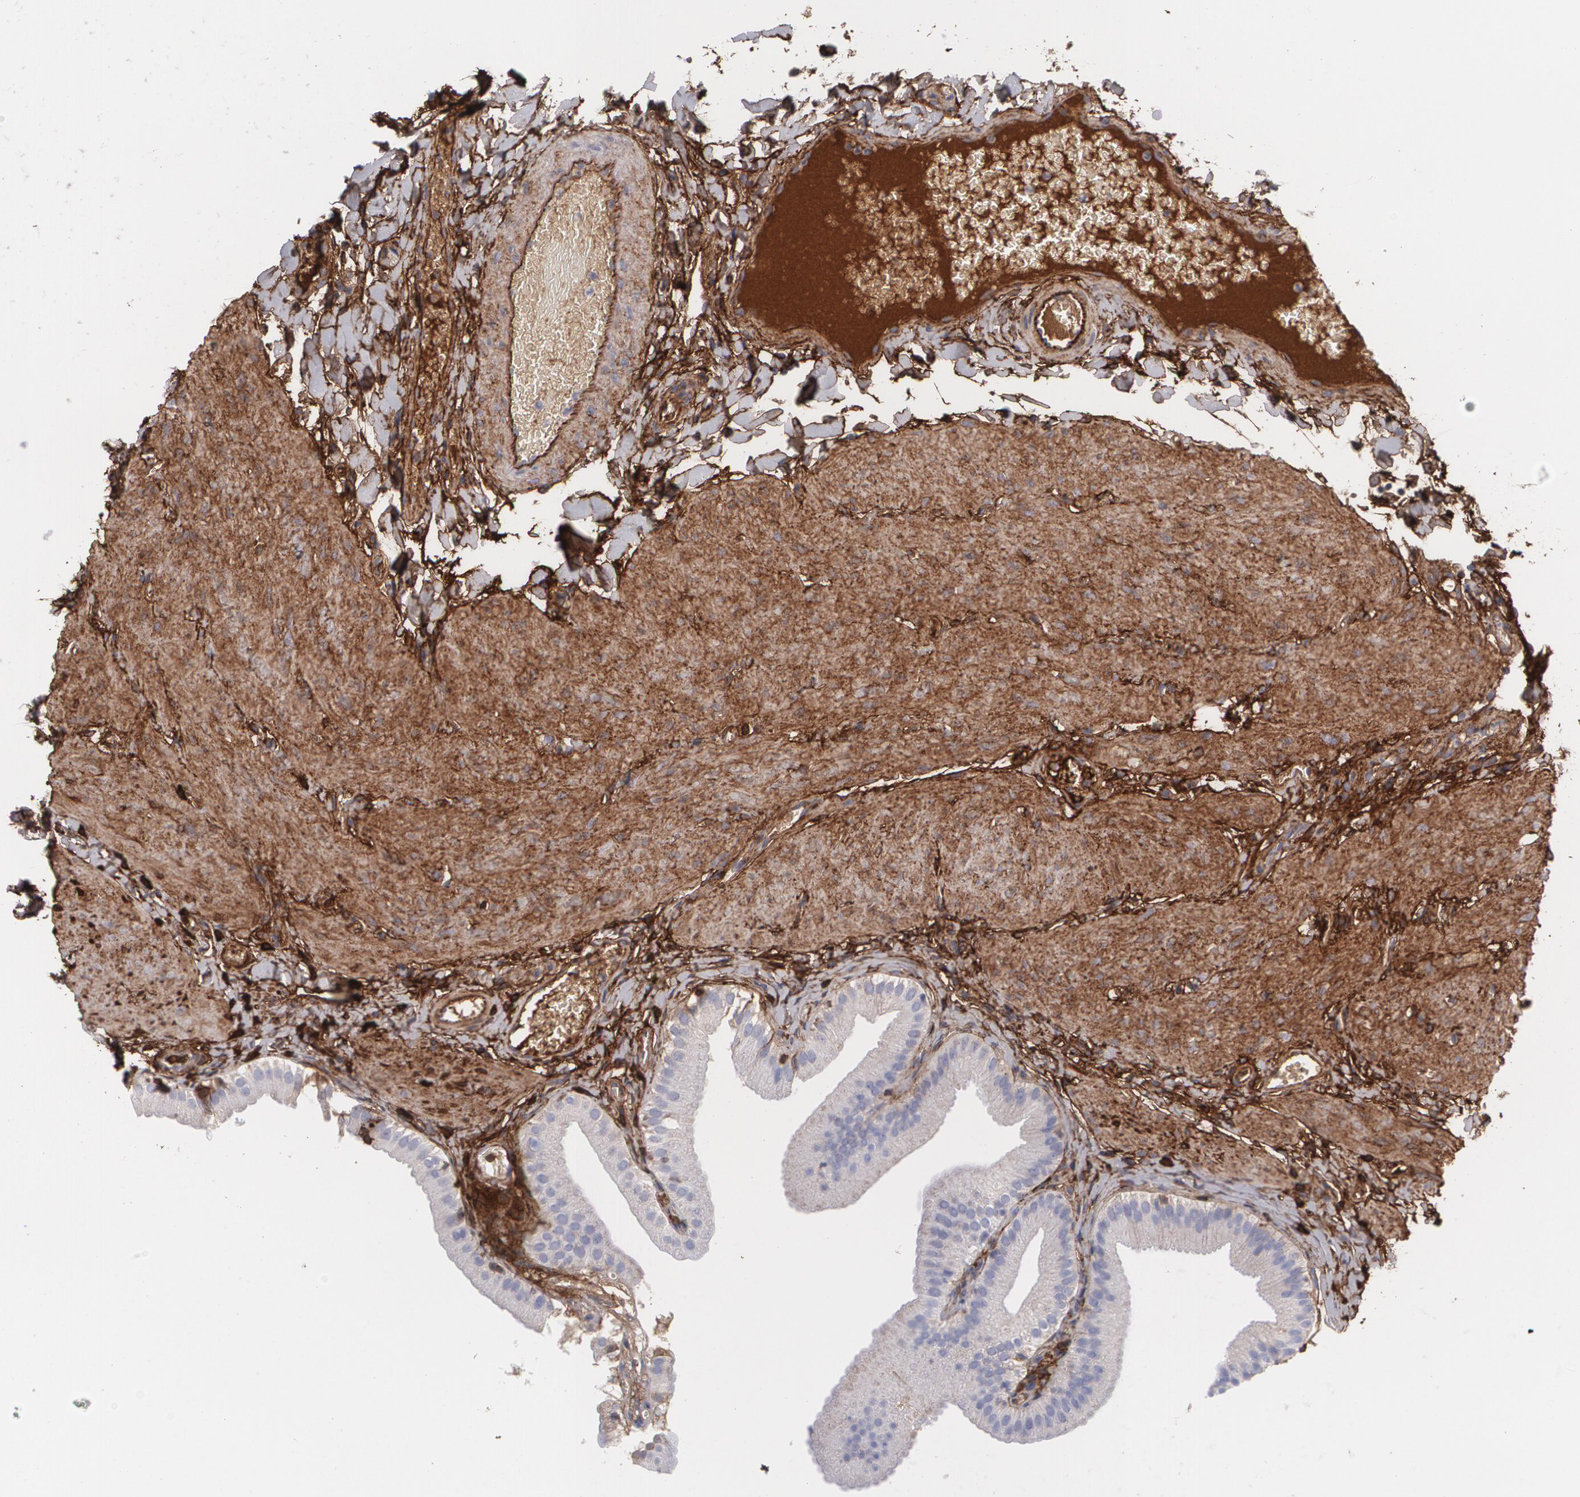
{"staining": {"intensity": "weak", "quantity": ">75%", "location": "cytoplasmic/membranous"}, "tissue": "gallbladder", "cell_type": "Glandular cells", "image_type": "normal", "snomed": [{"axis": "morphology", "description": "Normal tissue, NOS"}, {"axis": "topography", "description": "Gallbladder"}], "caption": "Weak cytoplasmic/membranous expression for a protein is identified in about >75% of glandular cells of normal gallbladder using immunohistochemistry.", "gene": "FBLN1", "patient": {"sex": "female", "age": 24}}